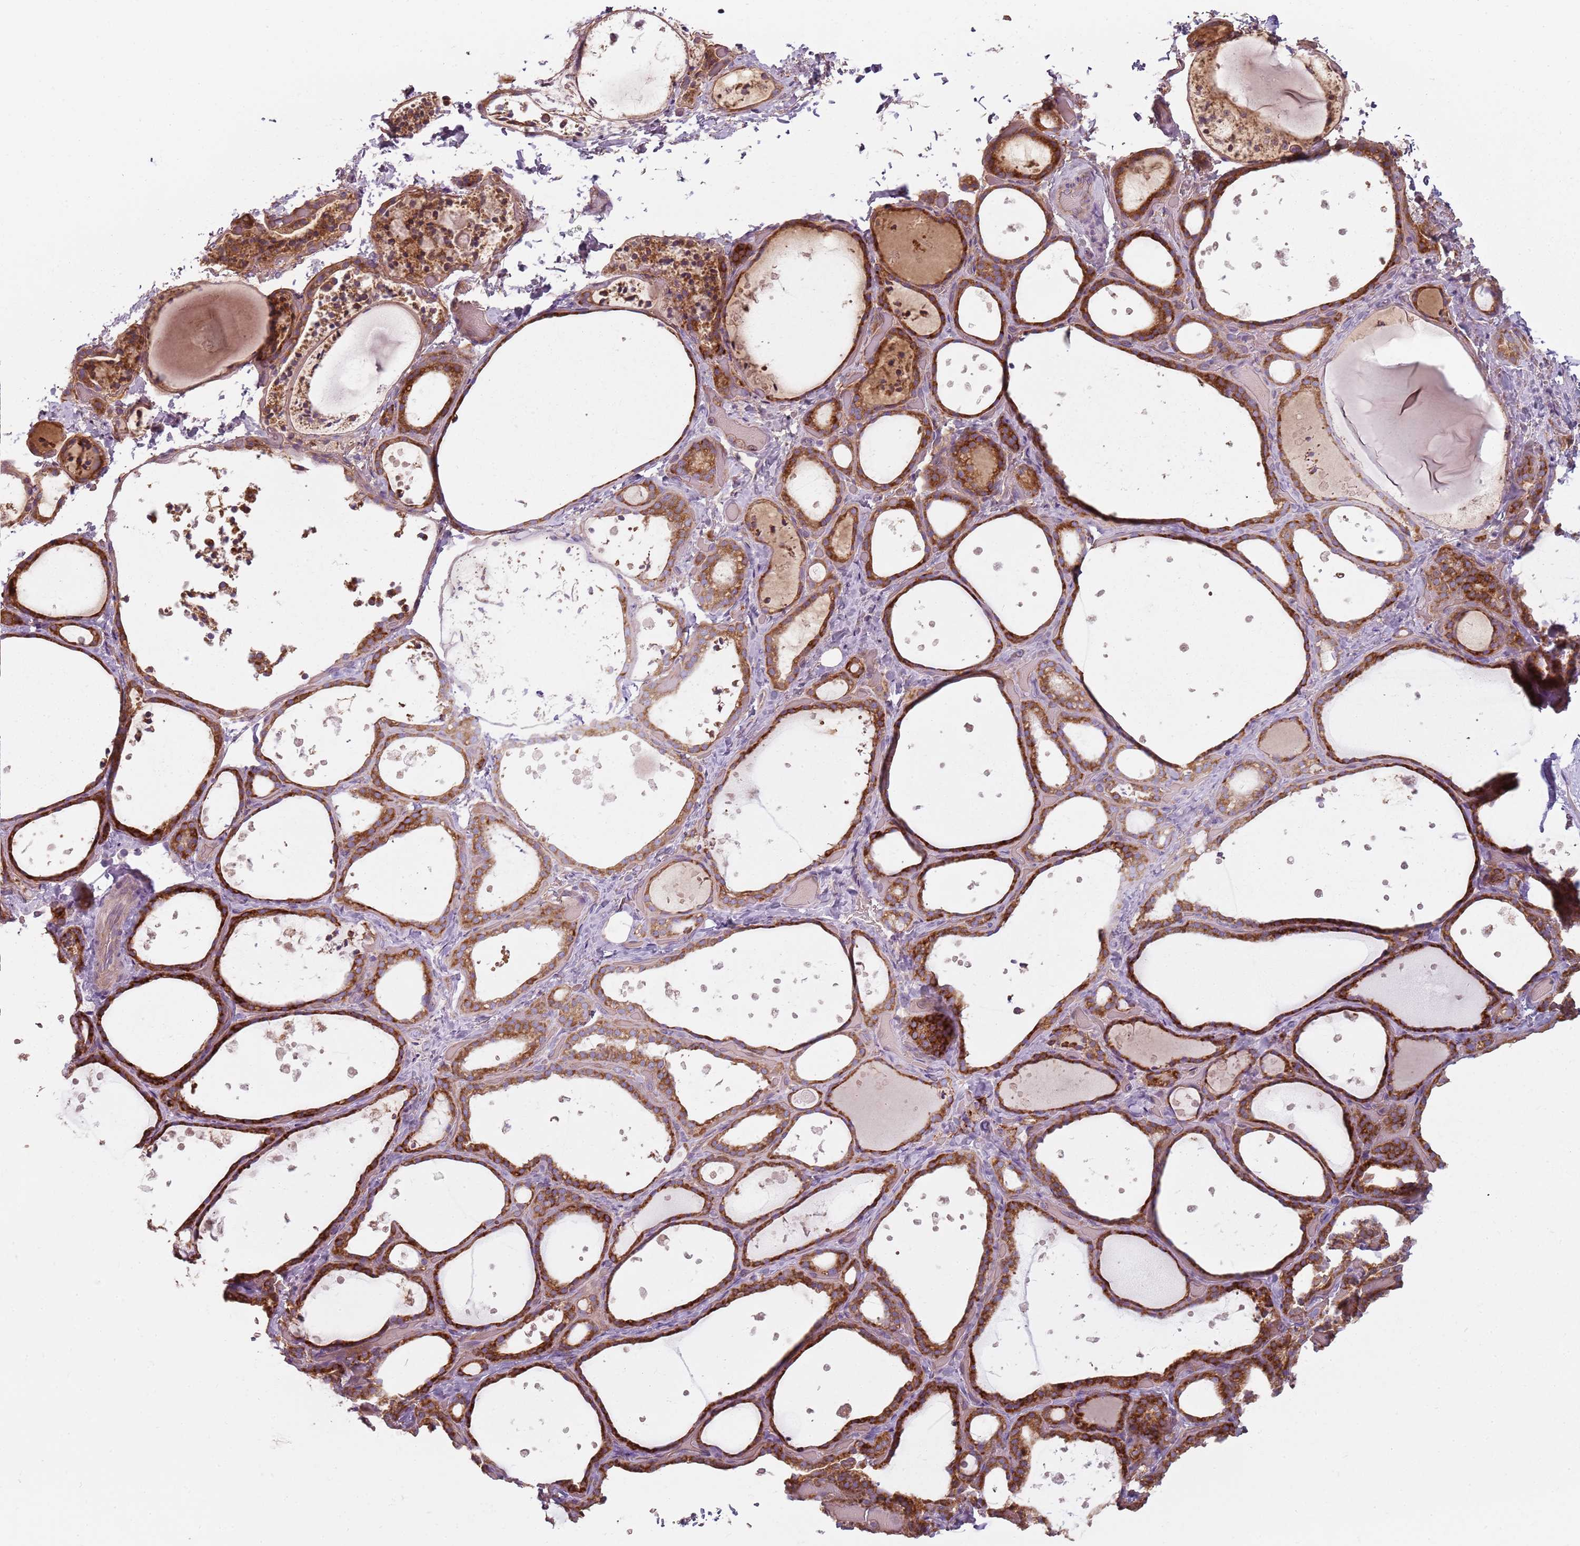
{"staining": {"intensity": "strong", "quantity": ">75%", "location": "cytoplasmic/membranous"}, "tissue": "thyroid gland", "cell_type": "Glandular cells", "image_type": "normal", "snomed": [{"axis": "morphology", "description": "Normal tissue, NOS"}, {"axis": "topography", "description": "Thyroid gland"}], "caption": "The immunohistochemical stain highlights strong cytoplasmic/membranous positivity in glandular cells of benign thyroid gland.", "gene": "SPATA2", "patient": {"sex": "female", "age": 44}}